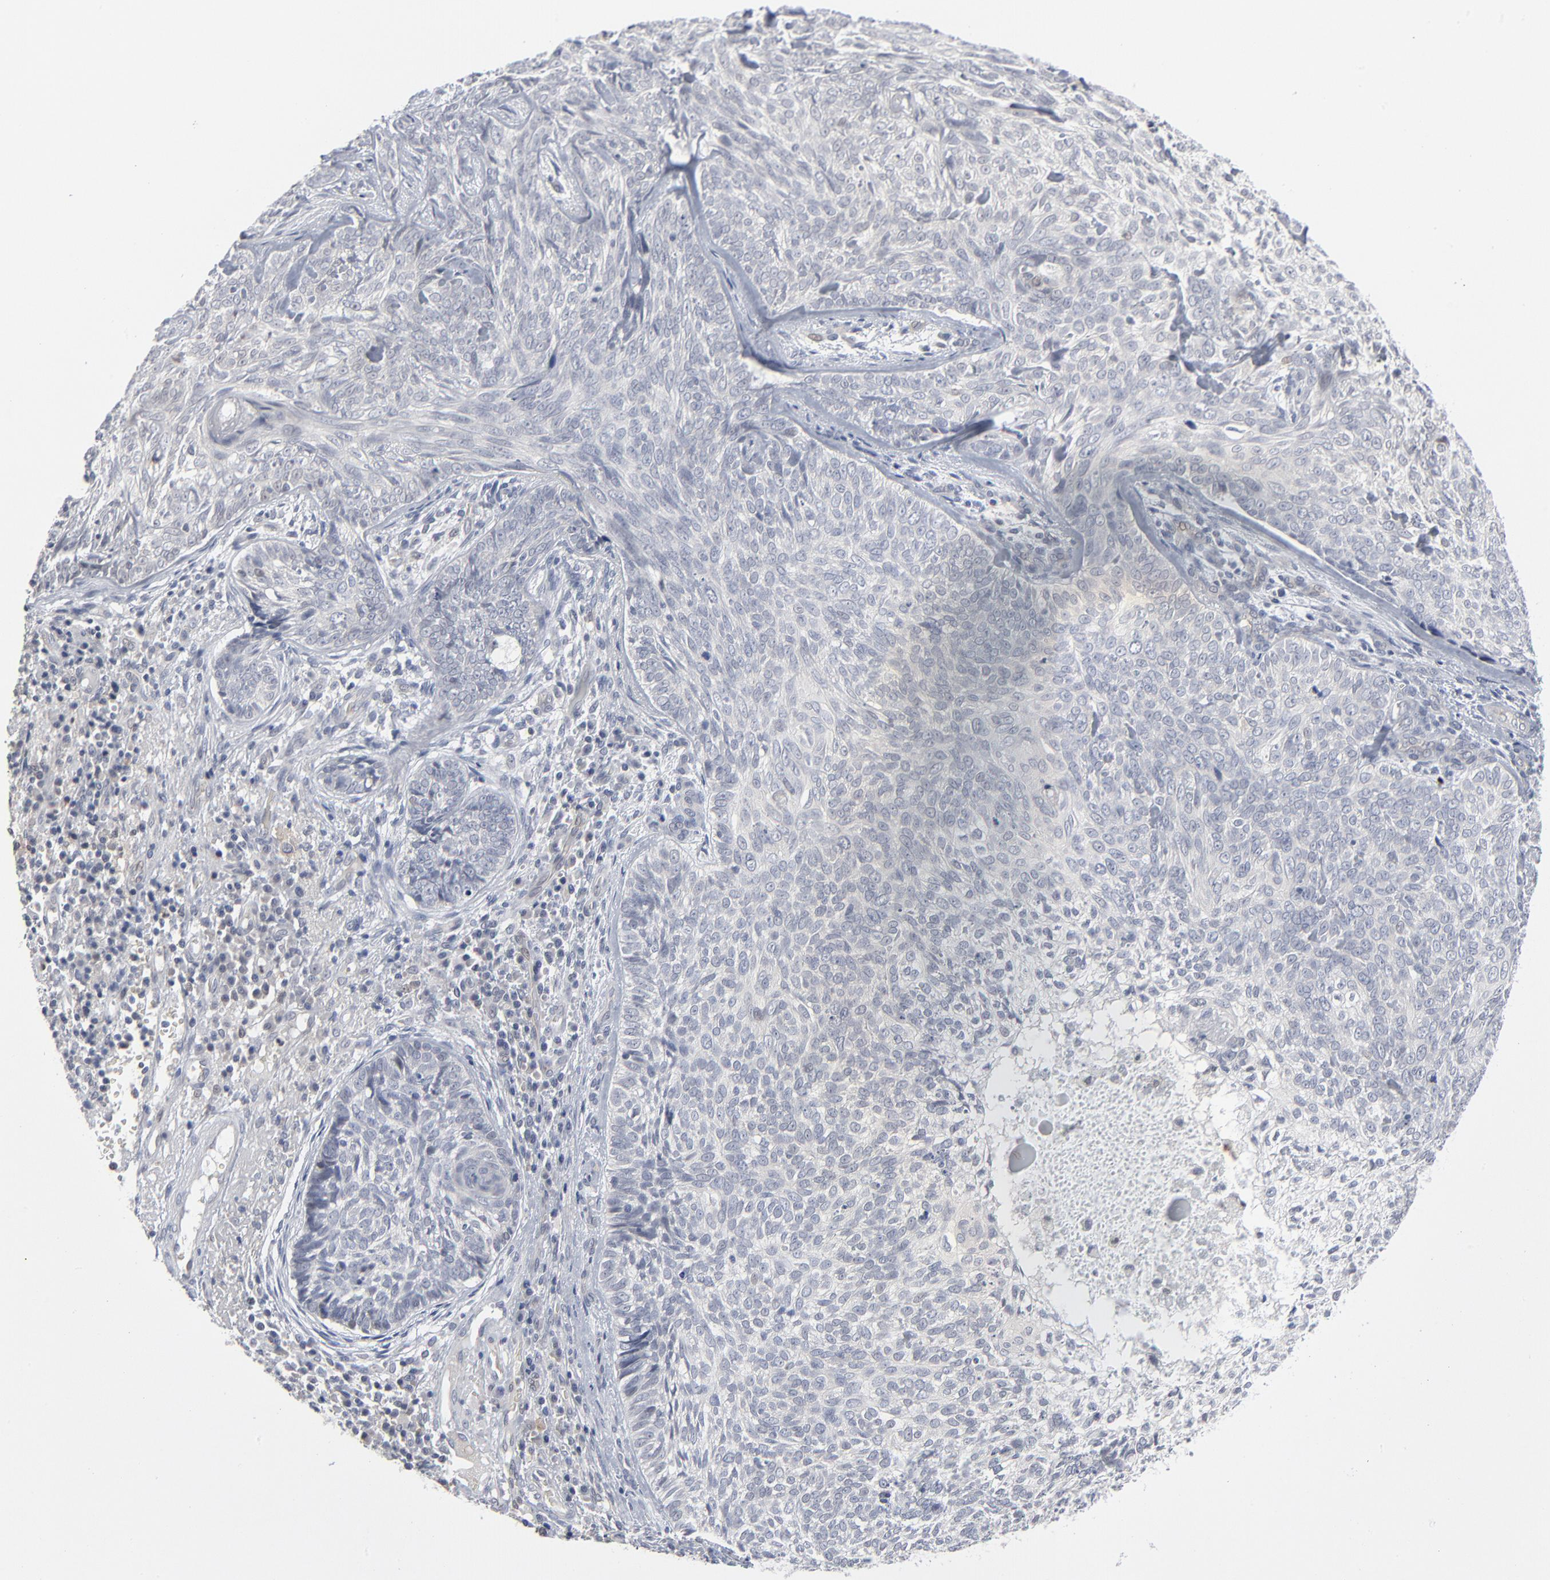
{"staining": {"intensity": "negative", "quantity": "none", "location": "none"}, "tissue": "skin cancer", "cell_type": "Tumor cells", "image_type": "cancer", "snomed": [{"axis": "morphology", "description": "Basal cell carcinoma"}, {"axis": "topography", "description": "Skin"}], "caption": "An immunohistochemistry (IHC) image of skin cancer is shown. There is no staining in tumor cells of skin cancer.", "gene": "FOXN2", "patient": {"sex": "male", "age": 72}}